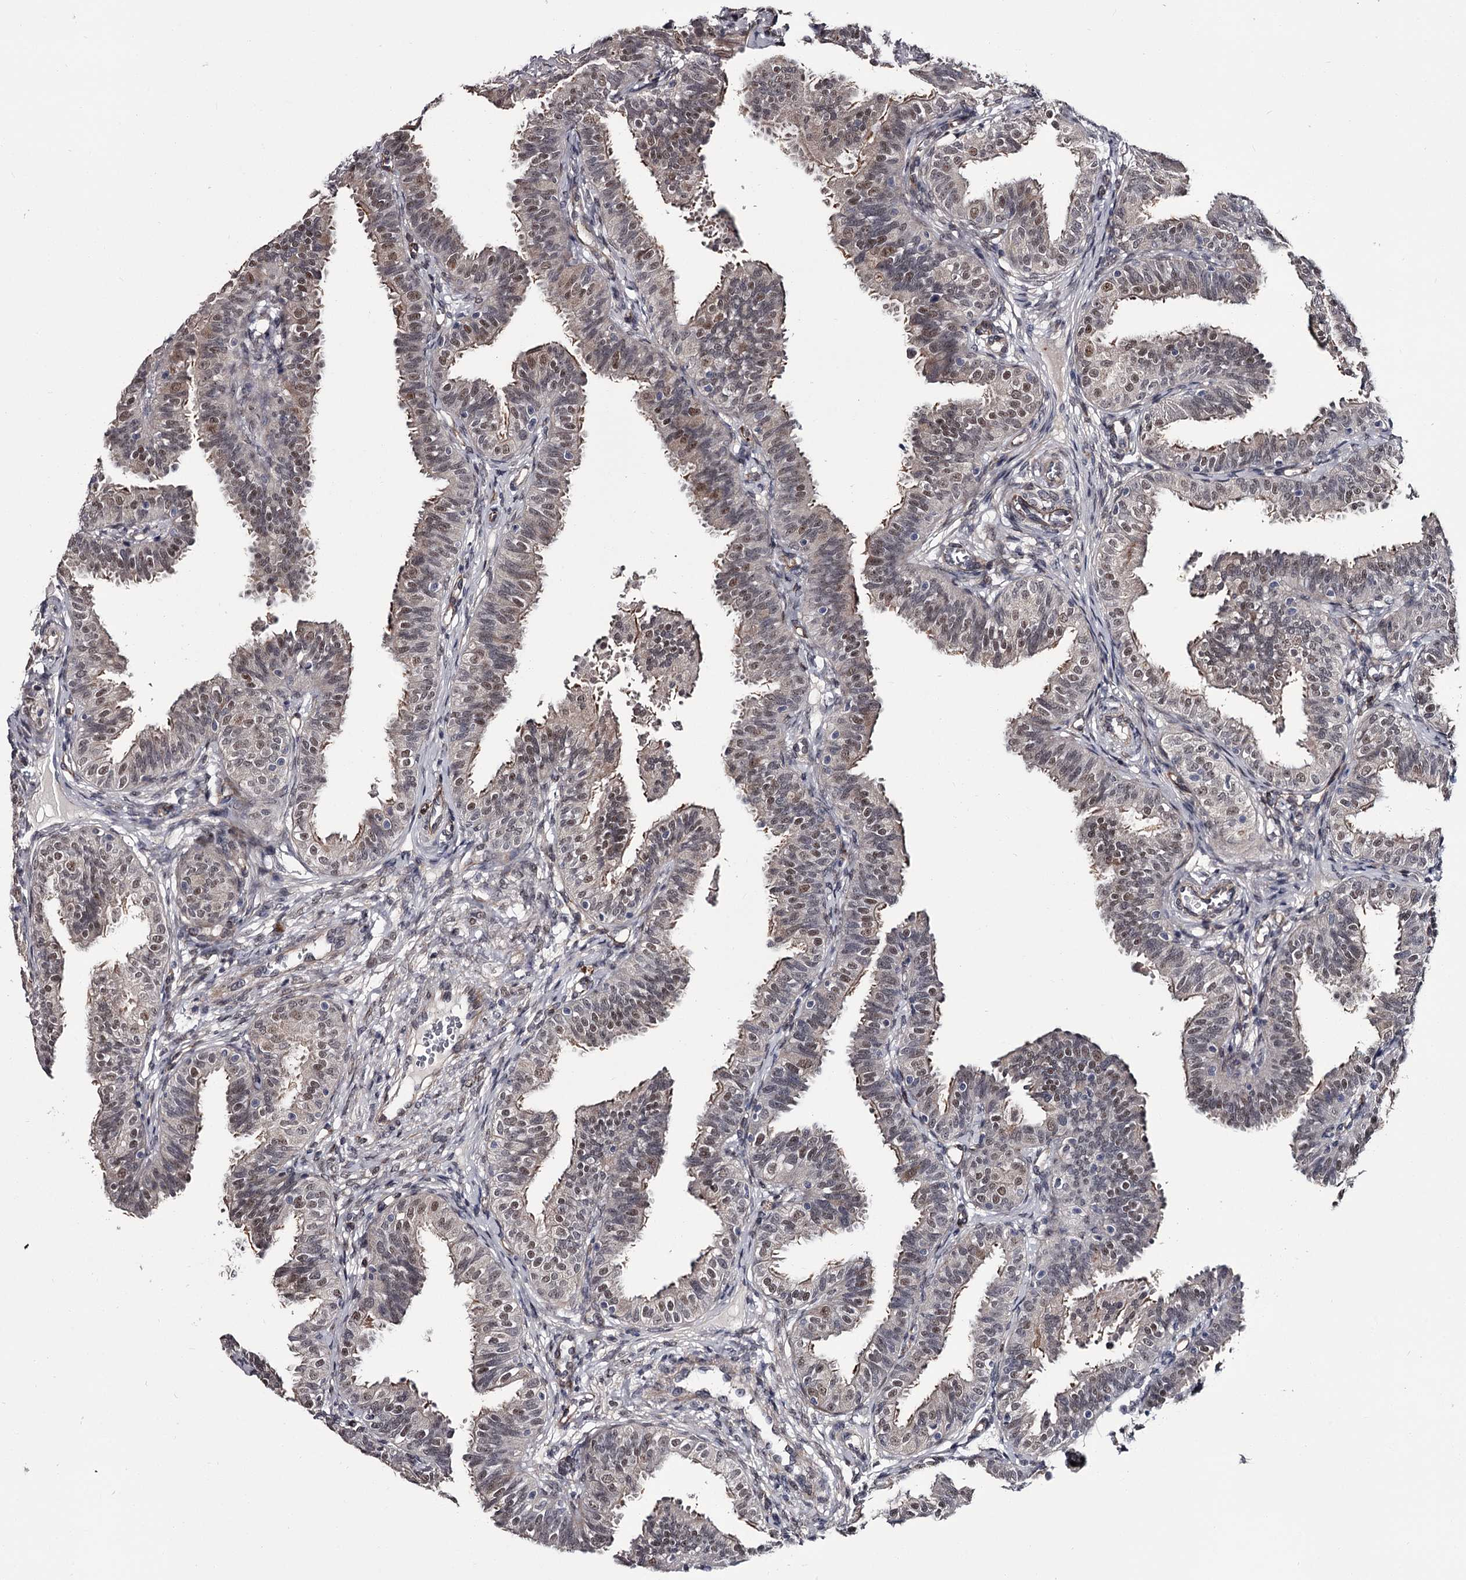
{"staining": {"intensity": "weak", "quantity": ">75%", "location": "nuclear"}, "tissue": "fallopian tube", "cell_type": "Glandular cells", "image_type": "normal", "snomed": [{"axis": "morphology", "description": "Normal tissue, NOS"}, {"axis": "topography", "description": "Fallopian tube"}], "caption": "A photomicrograph showing weak nuclear expression in approximately >75% of glandular cells in benign fallopian tube, as visualized by brown immunohistochemical staining.", "gene": "PRPF40B", "patient": {"sex": "female", "age": 35}}